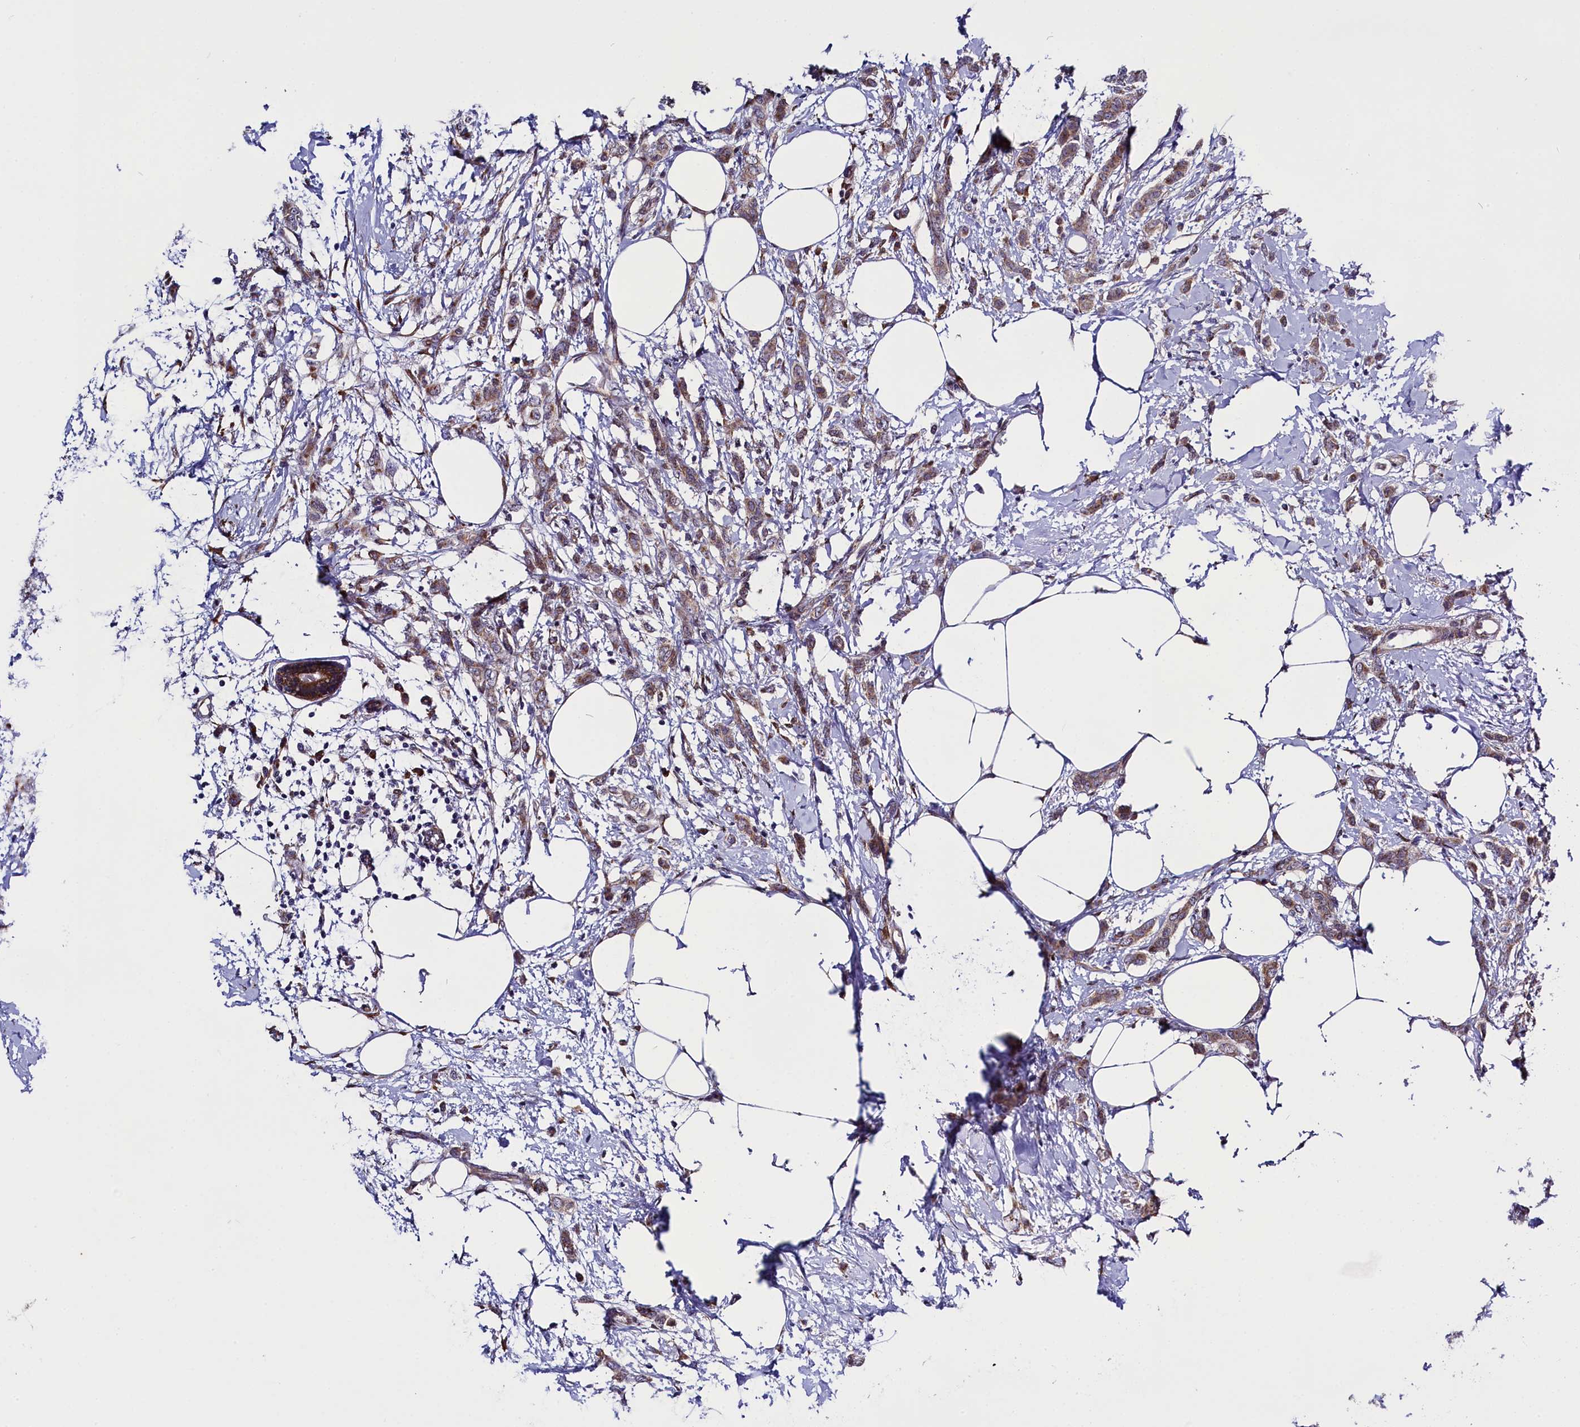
{"staining": {"intensity": "weak", "quantity": "25%-75%", "location": "cytoplasmic/membranous"}, "tissue": "breast cancer", "cell_type": "Tumor cells", "image_type": "cancer", "snomed": [{"axis": "morphology", "description": "Duct carcinoma"}, {"axis": "topography", "description": "Breast"}], "caption": "Tumor cells show low levels of weak cytoplasmic/membranous positivity in about 25%-75% of cells in human invasive ductal carcinoma (breast).", "gene": "UACA", "patient": {"sex": "female", "age": 72}}